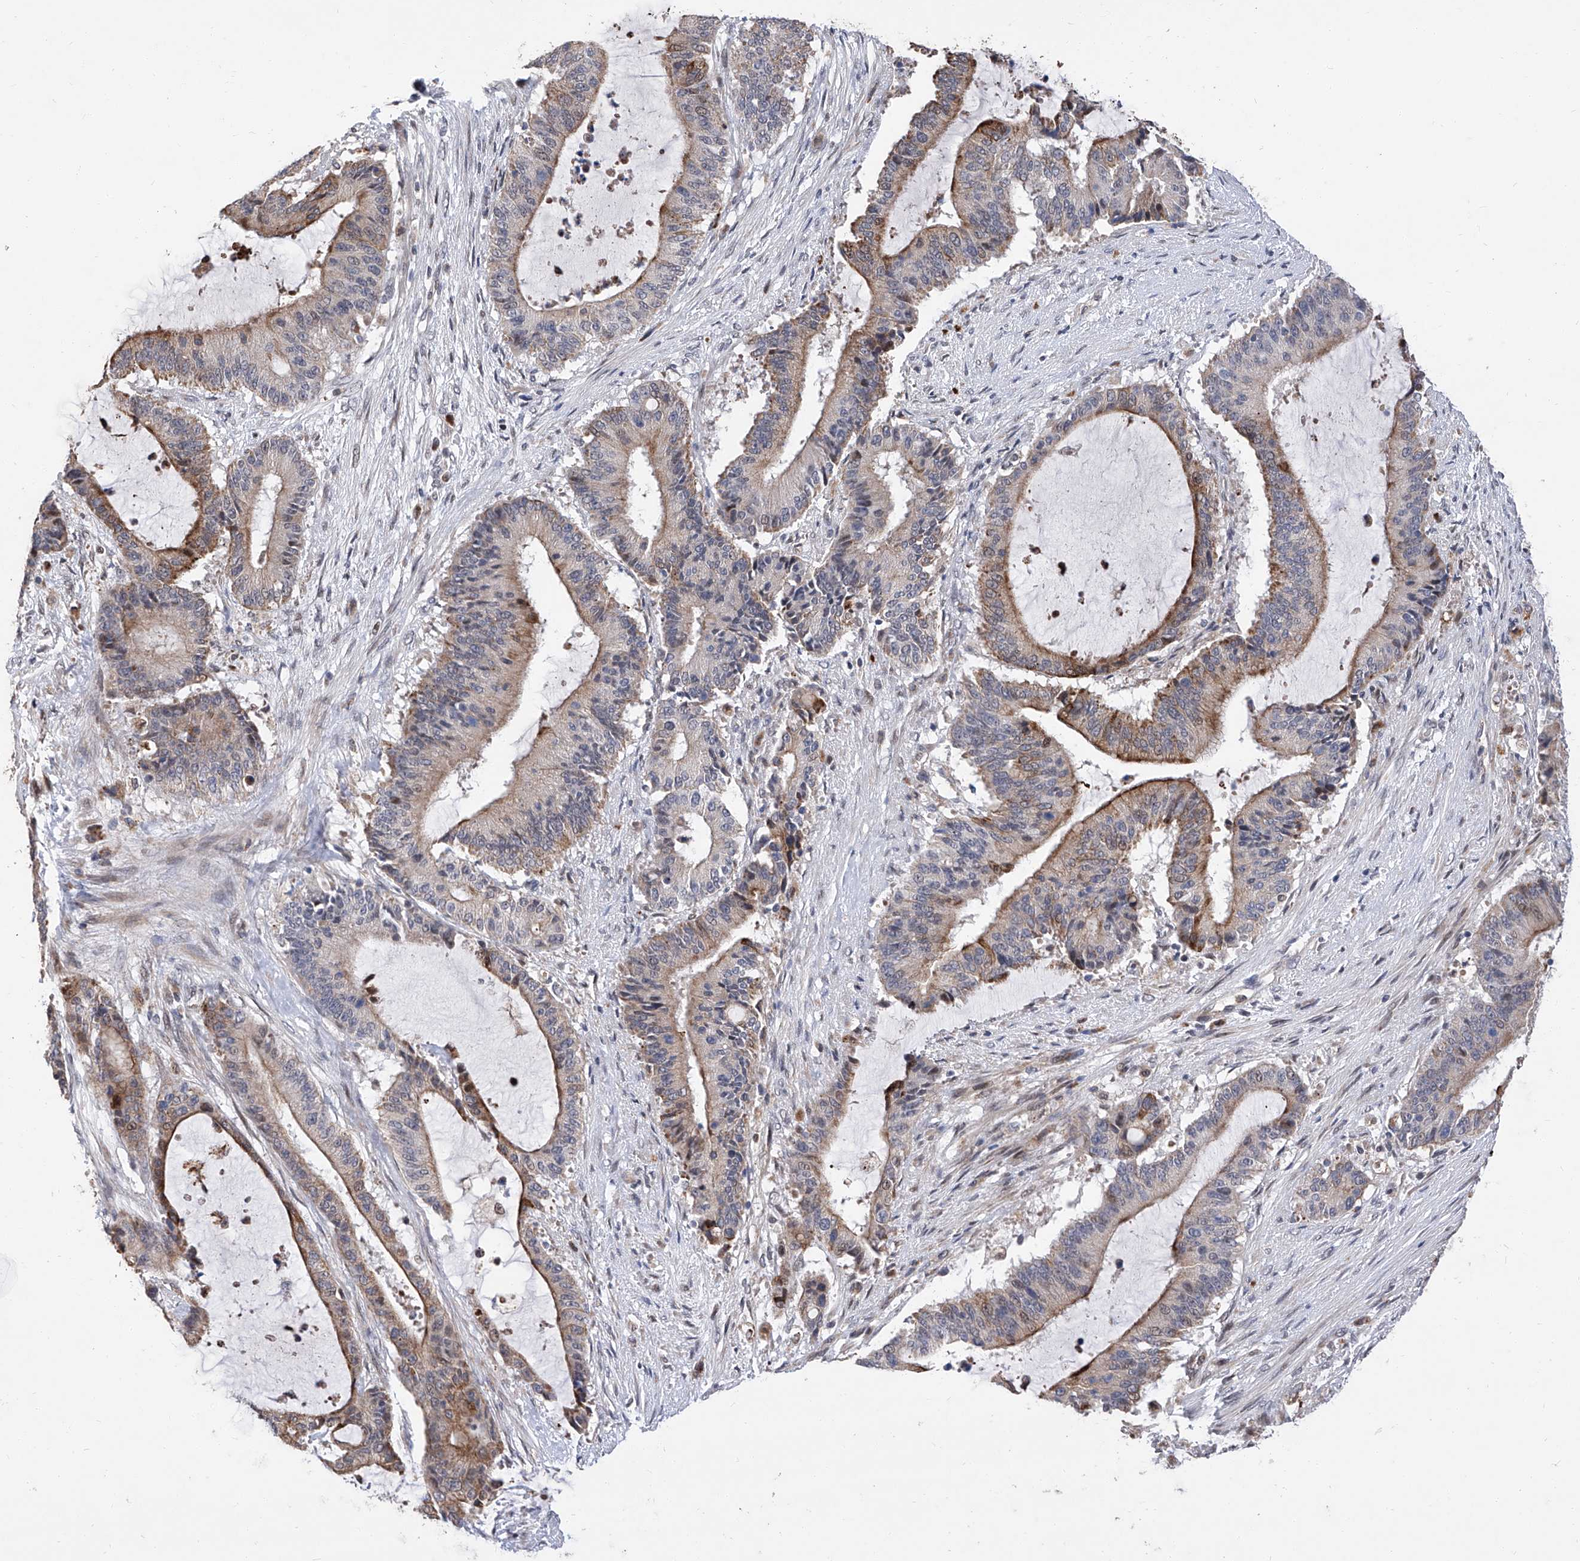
{"staining": {"intensity": "moderate", "quantity": "25%-75%", "location": "cytoplasmic/membranous"}, "tissue": "liver cancer", "cell_type": "Tumor cells", "image_type": "cancer", "snomed": [{"axis": "morphology", "description": "Normal tissue, NOS"}, {"axis": "morphology", "description": "Cholangiocarcinoma"}, {"axis": "topography", "description": "Liver"}, {"axis": "topography", "description": "Peripheral nerve tissue"}], "caption": "Liver cancer stained for a protein reveals moderate cytoplasmic/membranous positivity in tumor cells. (Stains: DAB in brown, nuclei in blue, Microscopy: brightfield microscopy at high magnification).", "gene": "FARP2", "patient": {"sex": "female", "age": 73}}